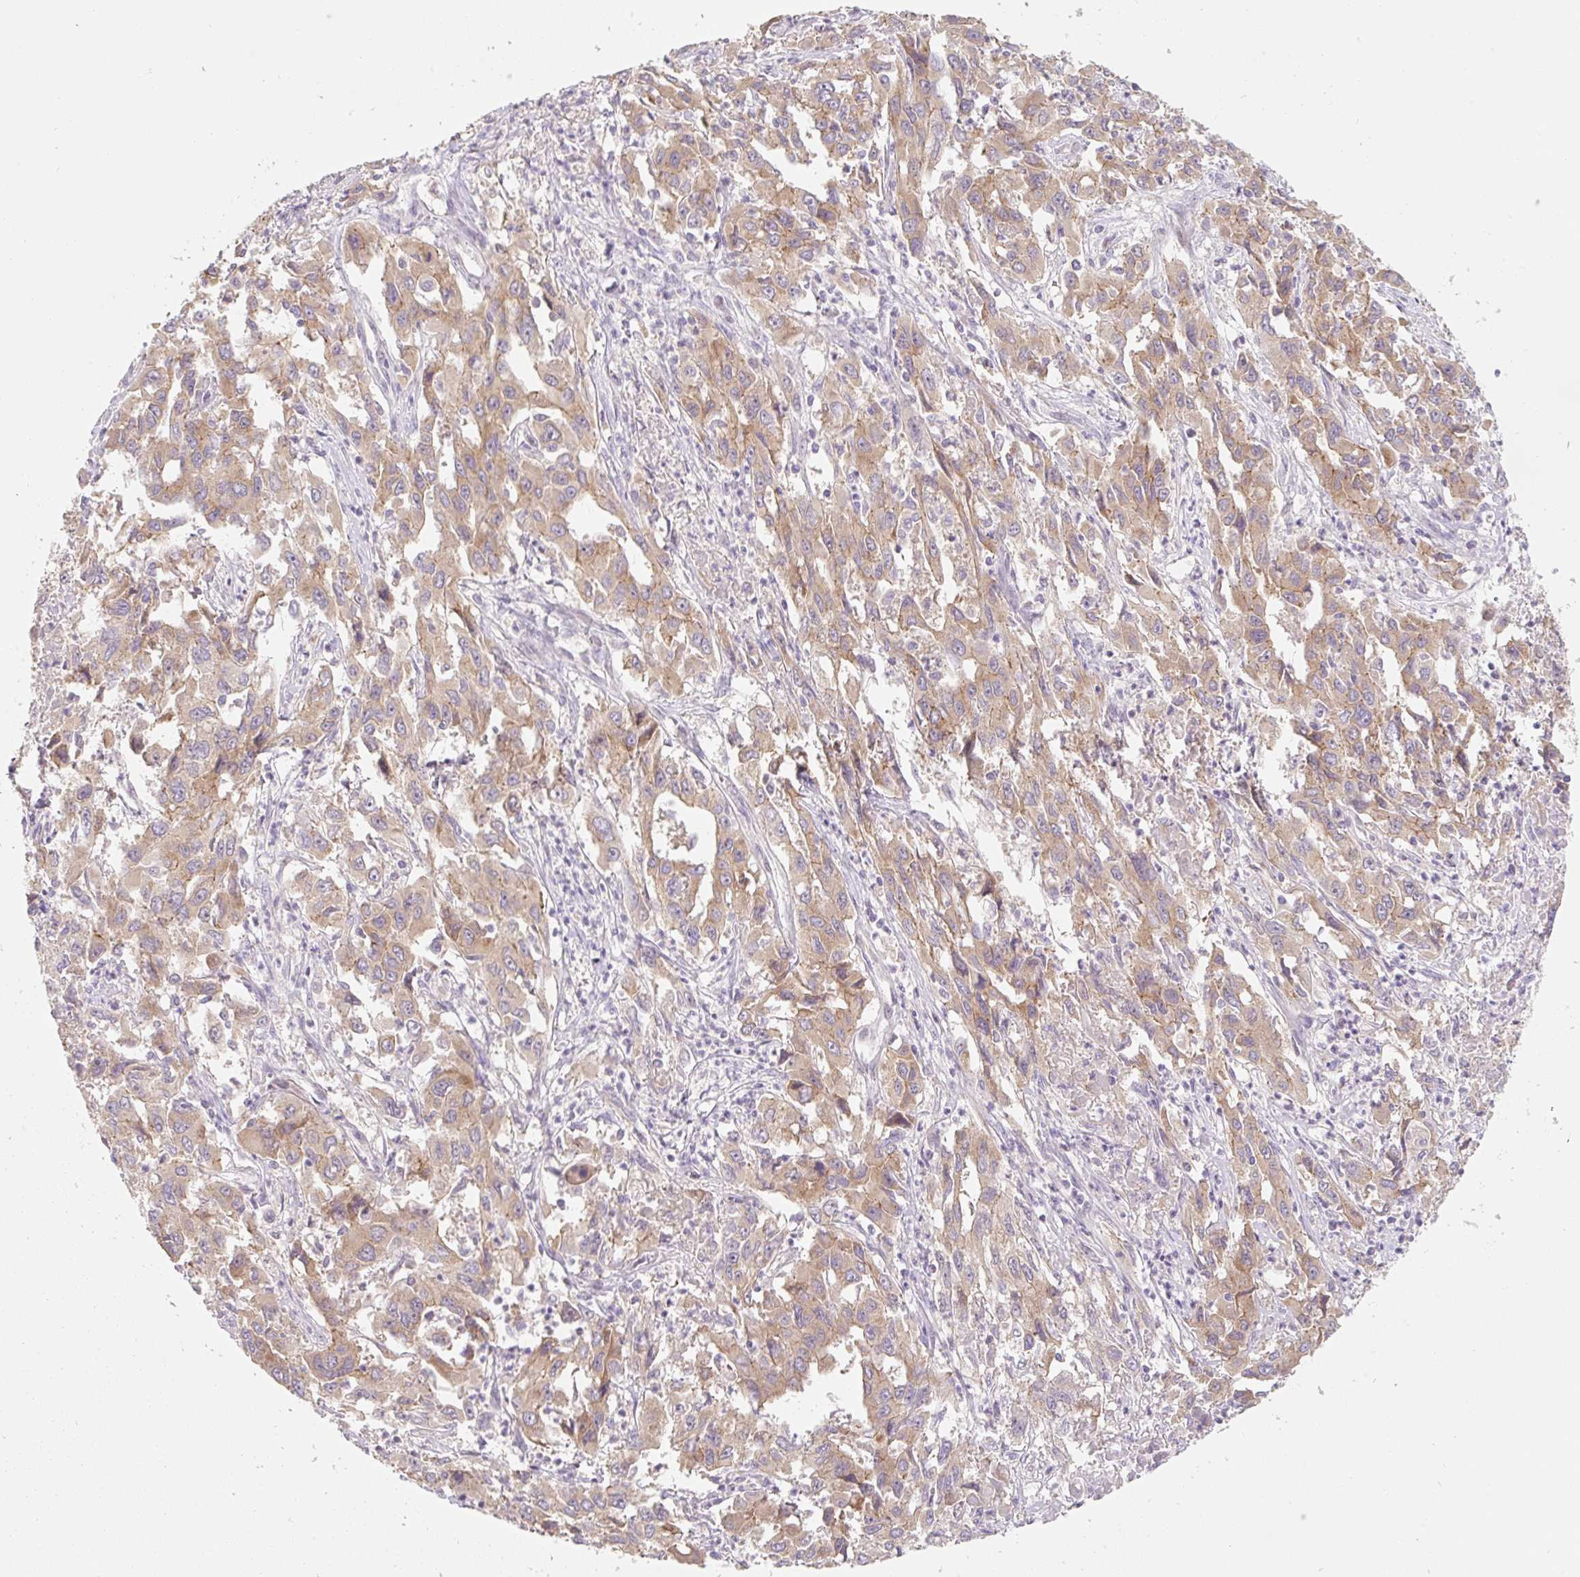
{"staining": {"intensity": "moderate", "quantity": ">75%", "location": "cytoplasmic/membranous"}, "tissue": "liver cancer", "cell_type": "Tumor cells", "image_type": "cancer", "snomed": [{"axis": "morphology", "description": "Carcinoma, Hepatocellular, NOS"}, {"axis": "topography", "description": "Liver"}], "caption": "There is medium levels of moderate cytoplasmic/membranous expression in tumor cells of liver hepatocellular carcinoma, as demonstrated by immunohistochemical staining (brown color).", "gene": "MIA2", "patient": {"sex": "male", "age": 63}}